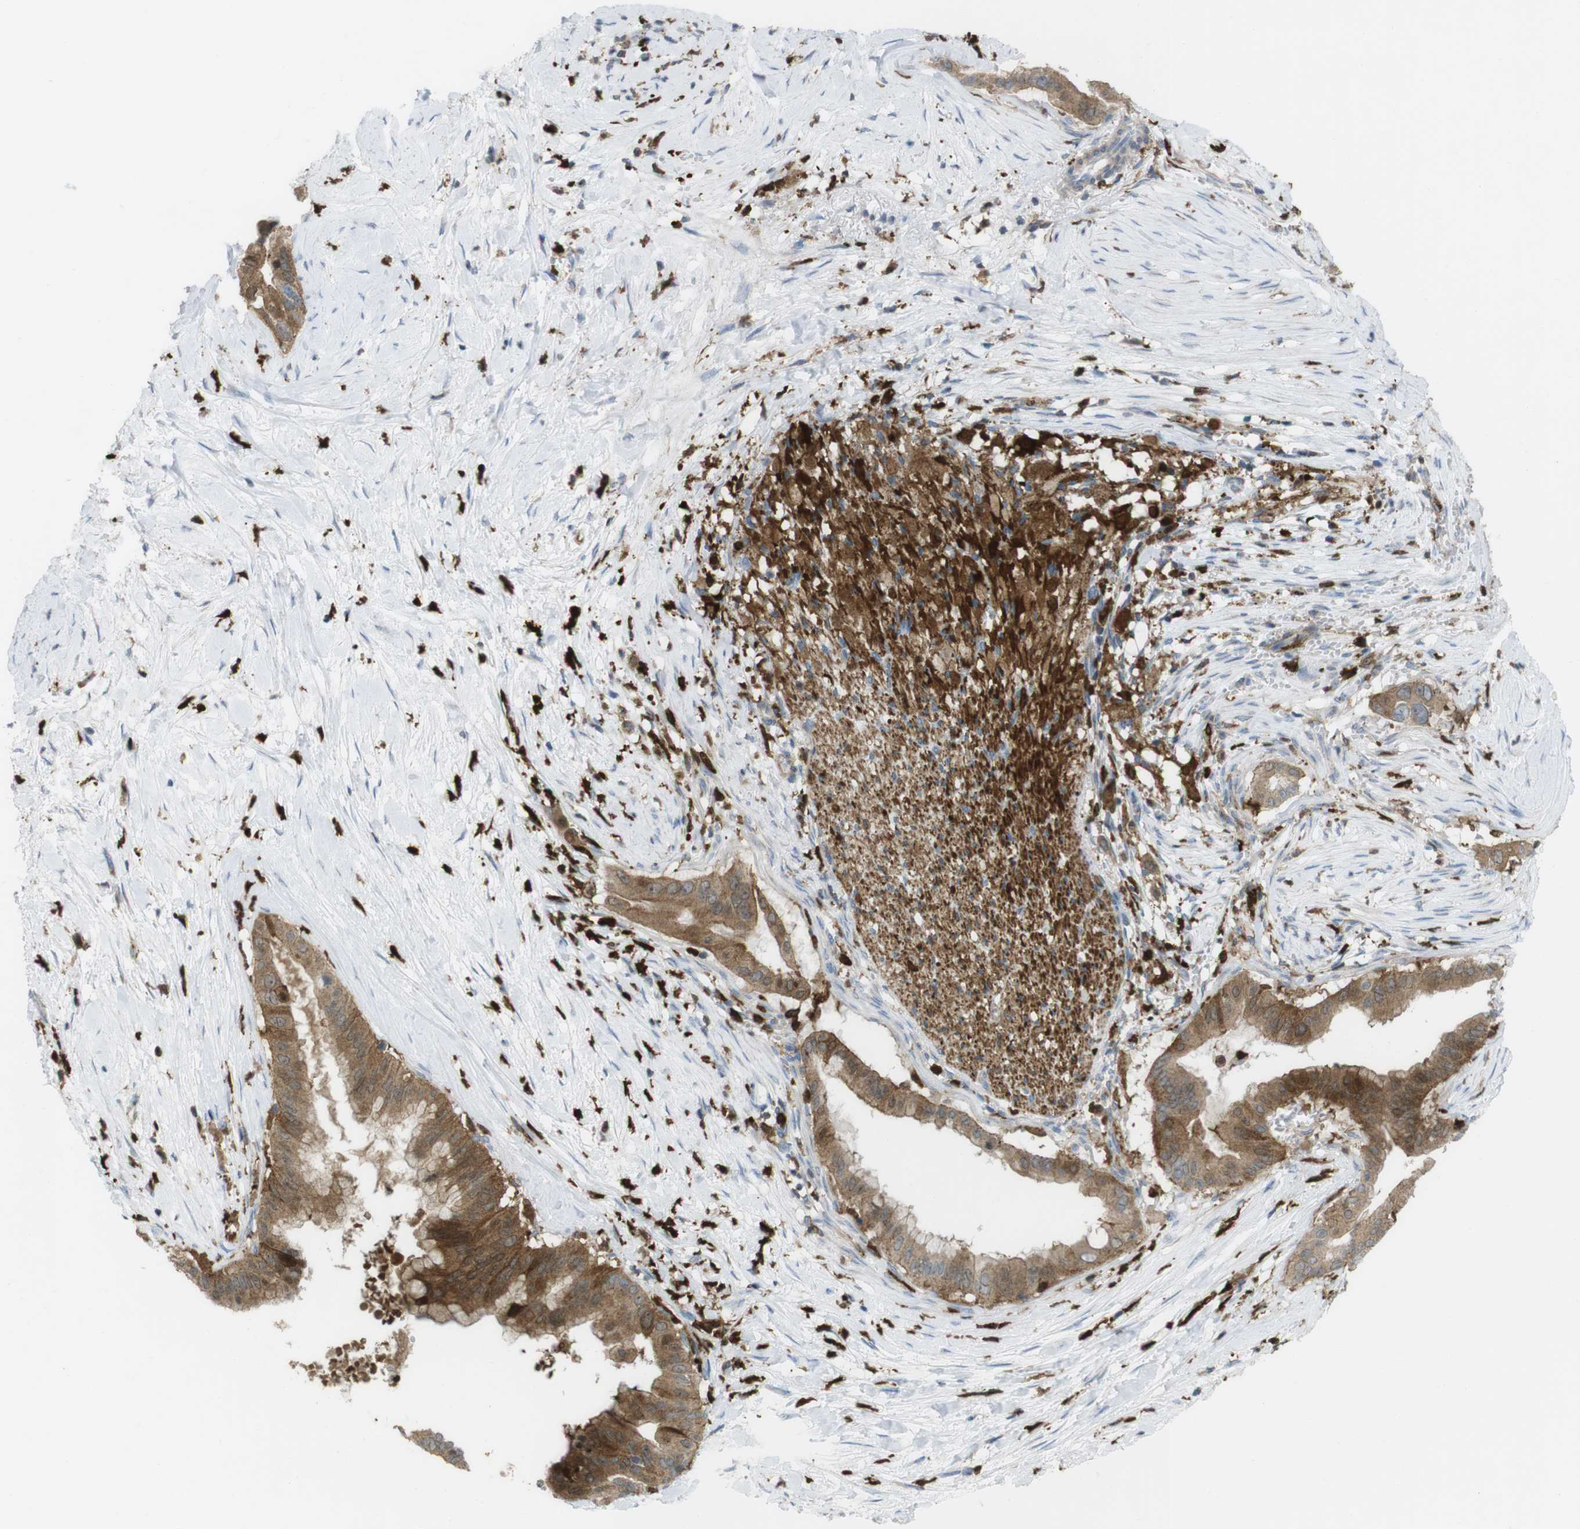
{"staining": {"intensity": "moderate", "quantity": ">75%", "location": "cytoplasmic/membranous"}, "tissue": "pancreatic cancer", "cell_type": "Tumor cells", "image_type": "cancer", "snomed": [{"axis": "morphology", "description": "Adenocarcinoma, NOS"}, {"axis": "topography", "description": "Pancreas"}], "caption": "IHC micrograph of pancreatic cancer (adenocarcinoma) stained for a protein (brown), which shows medium levels of moderate cytoplasmic/membranous staining in about >75% of tumor cells.", "gene": "PRKCD", "patient": {"sex": "male", "age": 55}}